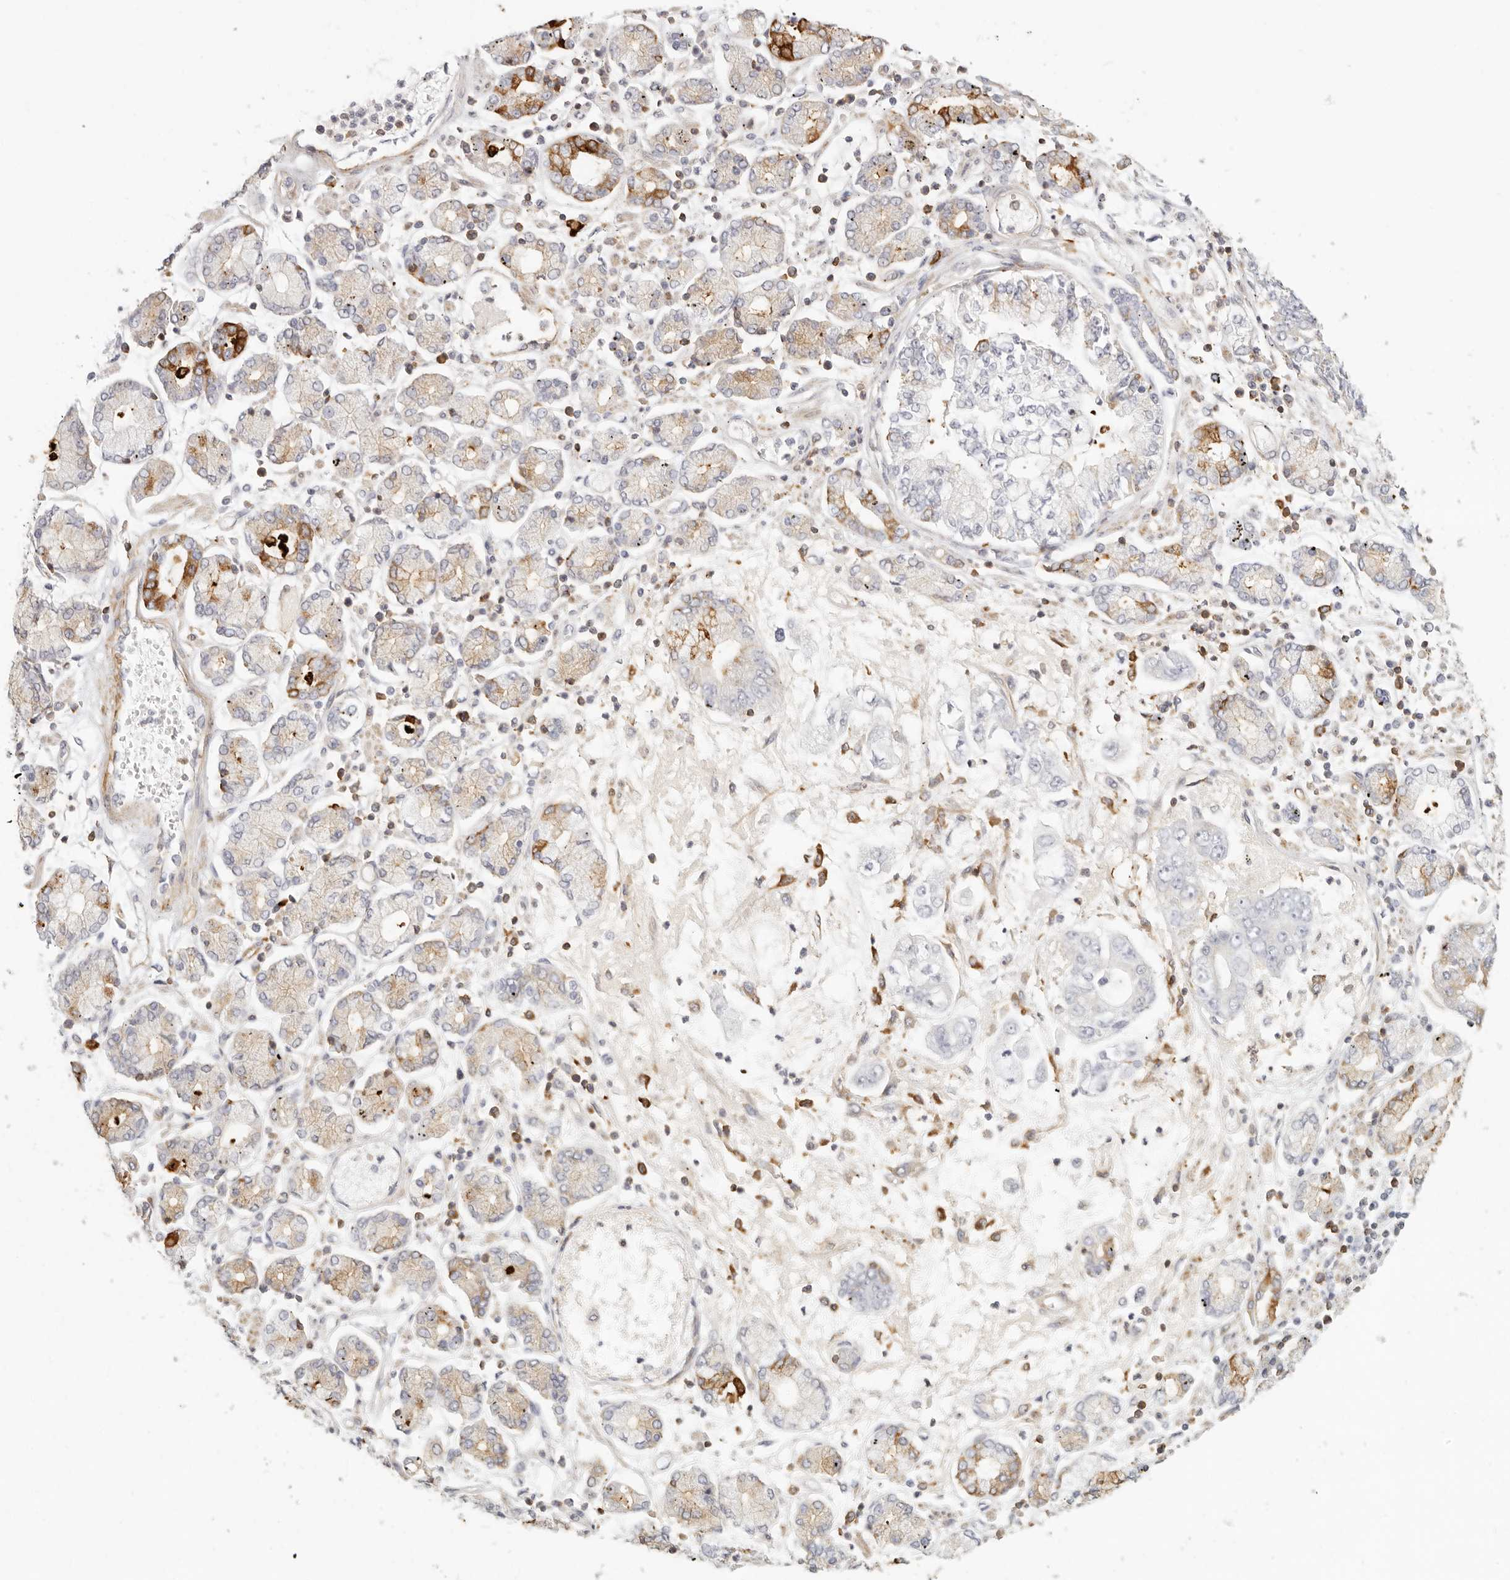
{"staining": {"intensity": "moderate", "quantity": "<25%", "location": "cytoplasmic/membranous"}, "tissue": "stomach cancer", "cell_type": "Tumor cells", "image_type": "cancer", "snomed": [{"axis": "morphology", "description": "Adenocarcinoma, NOS"}, {"axis": "topography", "description": "Stomach"}], "caption": "Immunohistochemistry micrograph of neoplastic tissue: adenocarcinoma (stomach) stained using immunohistochemistry reveals low levels of moderate protein expression localized specifically in the cytoplasmic/membranous of tumor cells, appearing as a cytoplasmic/membranous brown color.", "gene": "NIBAN1", "patient": {"sex": "male", "age": 76}}